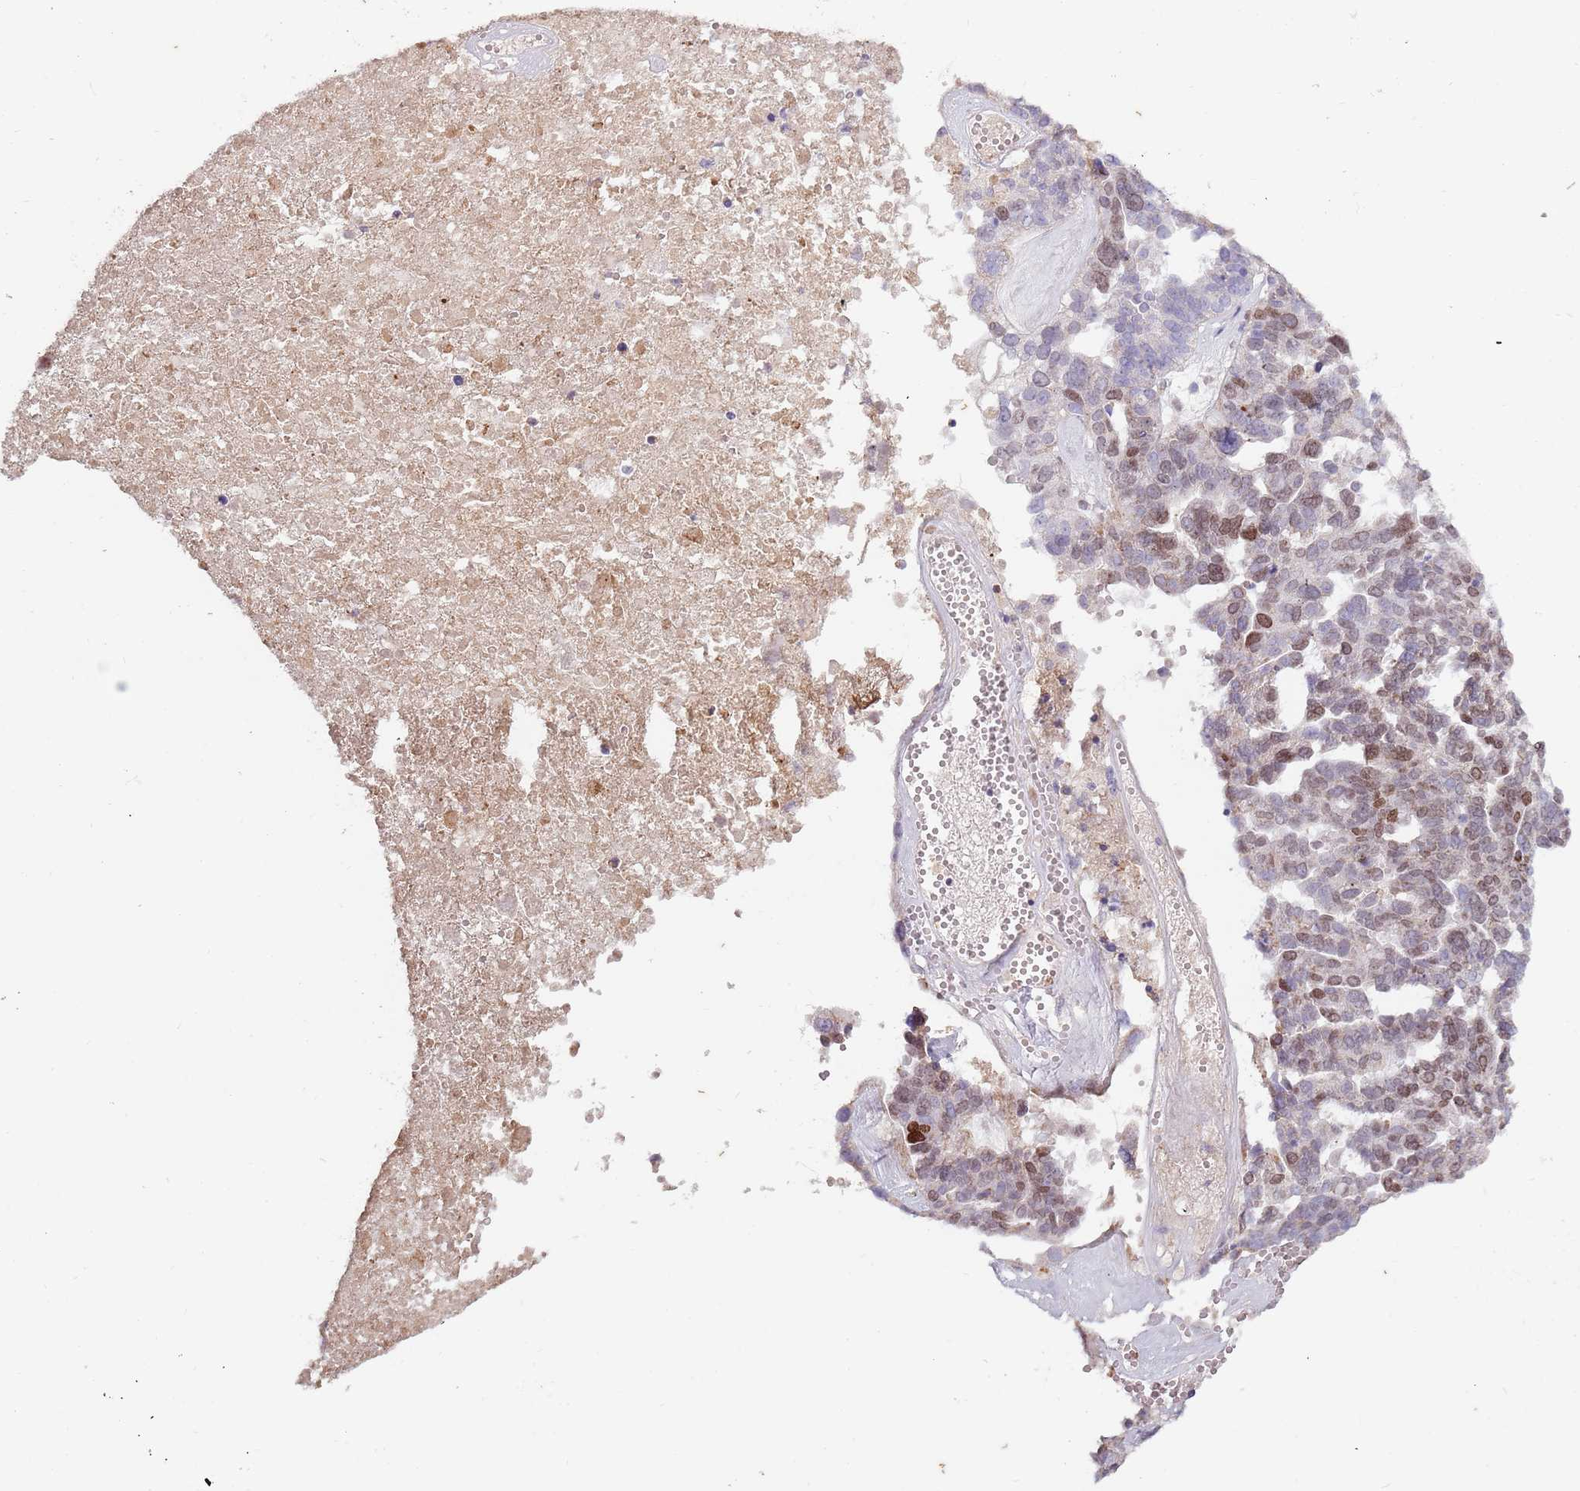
{"staining": {"intensity": "moderate", "quantity": "25%-75%", "location": "nuclear"}, "tissue": "ovarian cancer", "cell_type": "Tumor cells", "image_type": "cancer", "snomed": [{"axis": "morphology", "description": "Cystadenocarcinoma, serous, NOS"}, {"axis": "topography", "description": "Ovary"}], "caption": "Moderate nuclear staining is identified in approximately 25%-75% of tumor cells in ovarian cancer (serous cystadenocarcinoma).", "gene": "SYS1", "patient": {"sex": "female", "age": 59}}